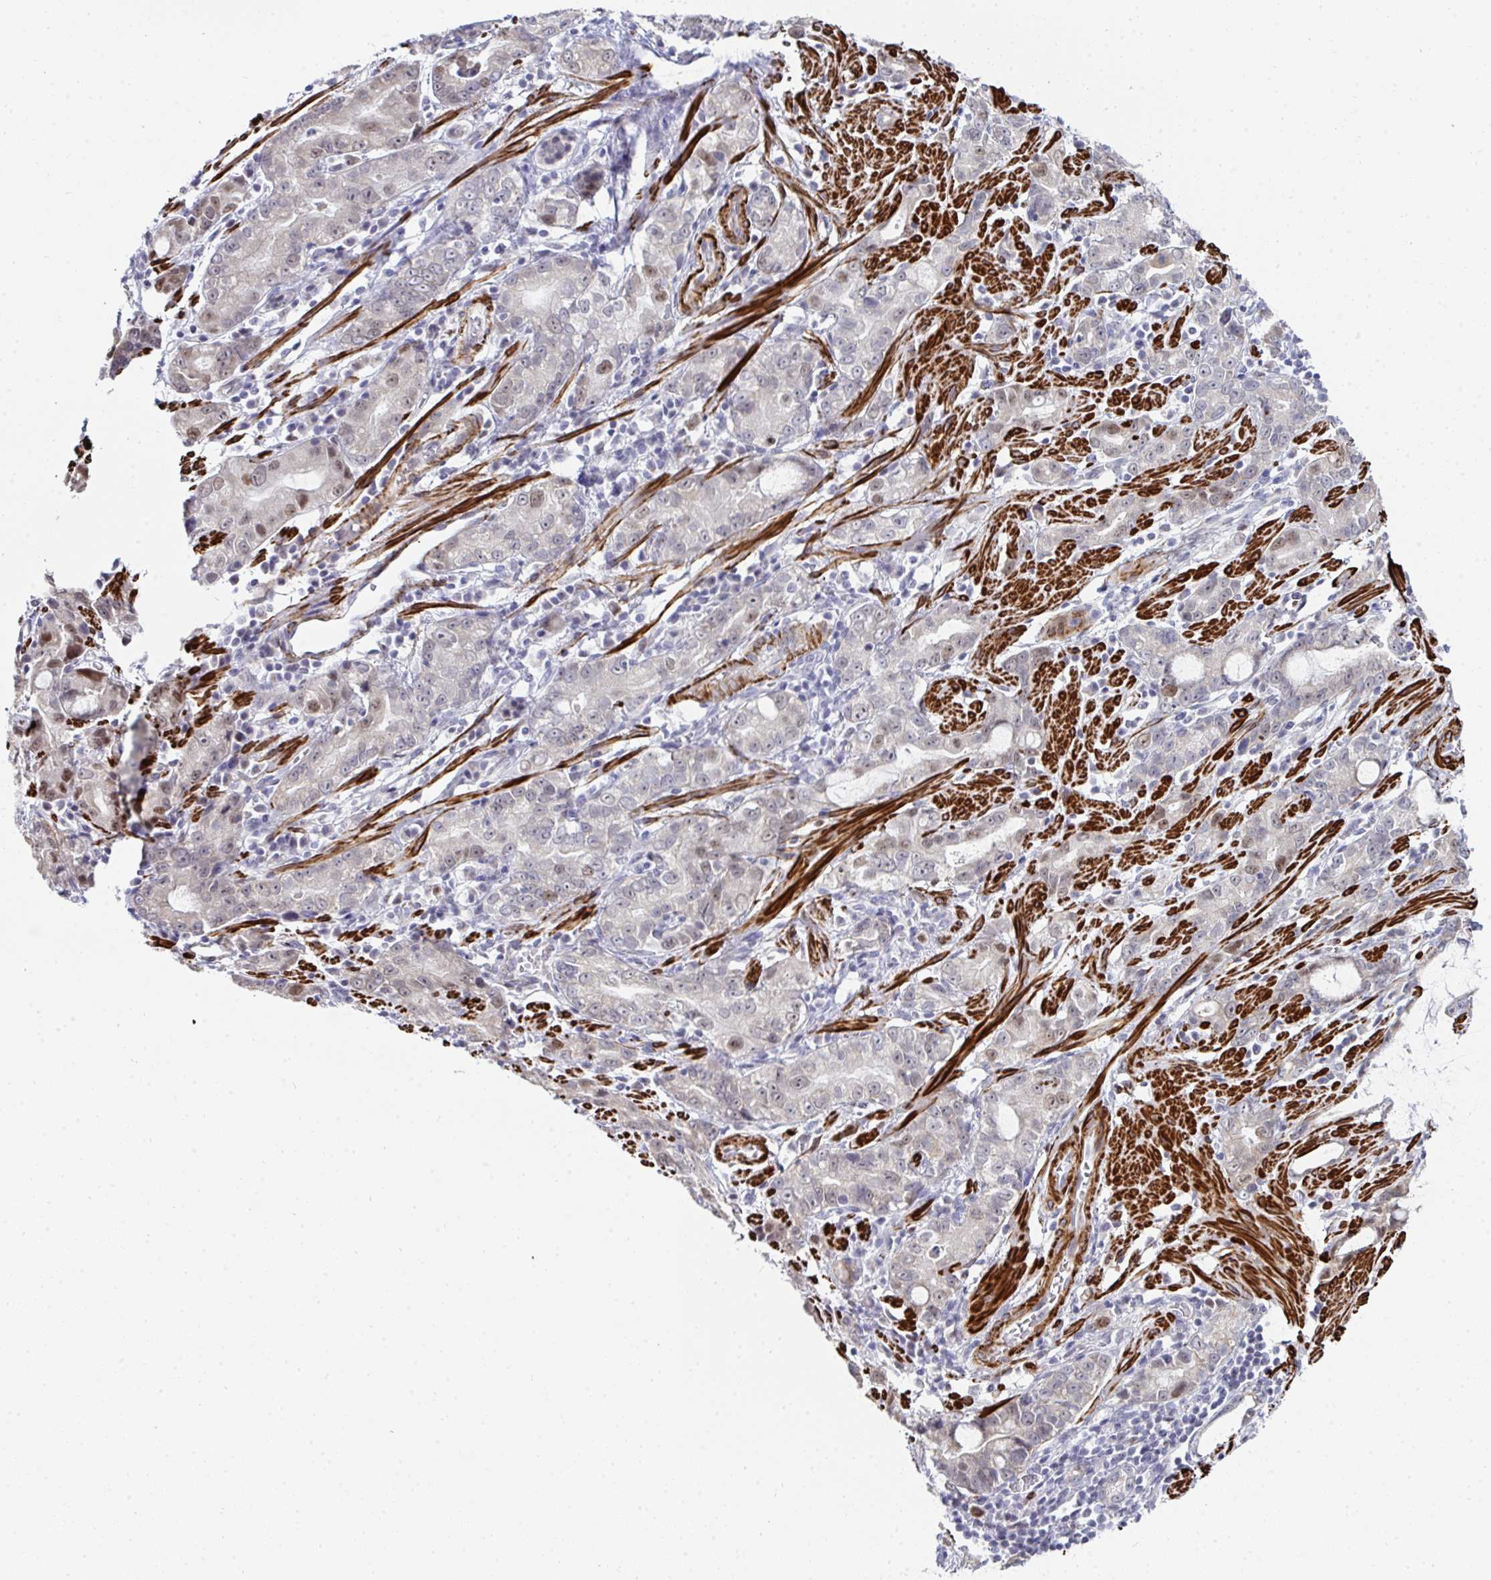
{"staining": {"intensity": "moderate", "quantity": "<25%", "location": "nuclear"}, "tissue": "stomach cancer", "cell_type": "Tumor cells", "image_type": "cancer", "snomed": [{"axis": "morphology", "description": "Adenocarcinoma, NOS"}, {"axis": "topography", "description": "Stomach"}], "caption": "Approximately <25% of tumor cells in human adenocarcinoma (stomach) reveal moderate nuclear protein expression as visualized by brown immunohistochemical staining.", "gene": "GINS2", "patient": {"sex": "male", "age": 55}}